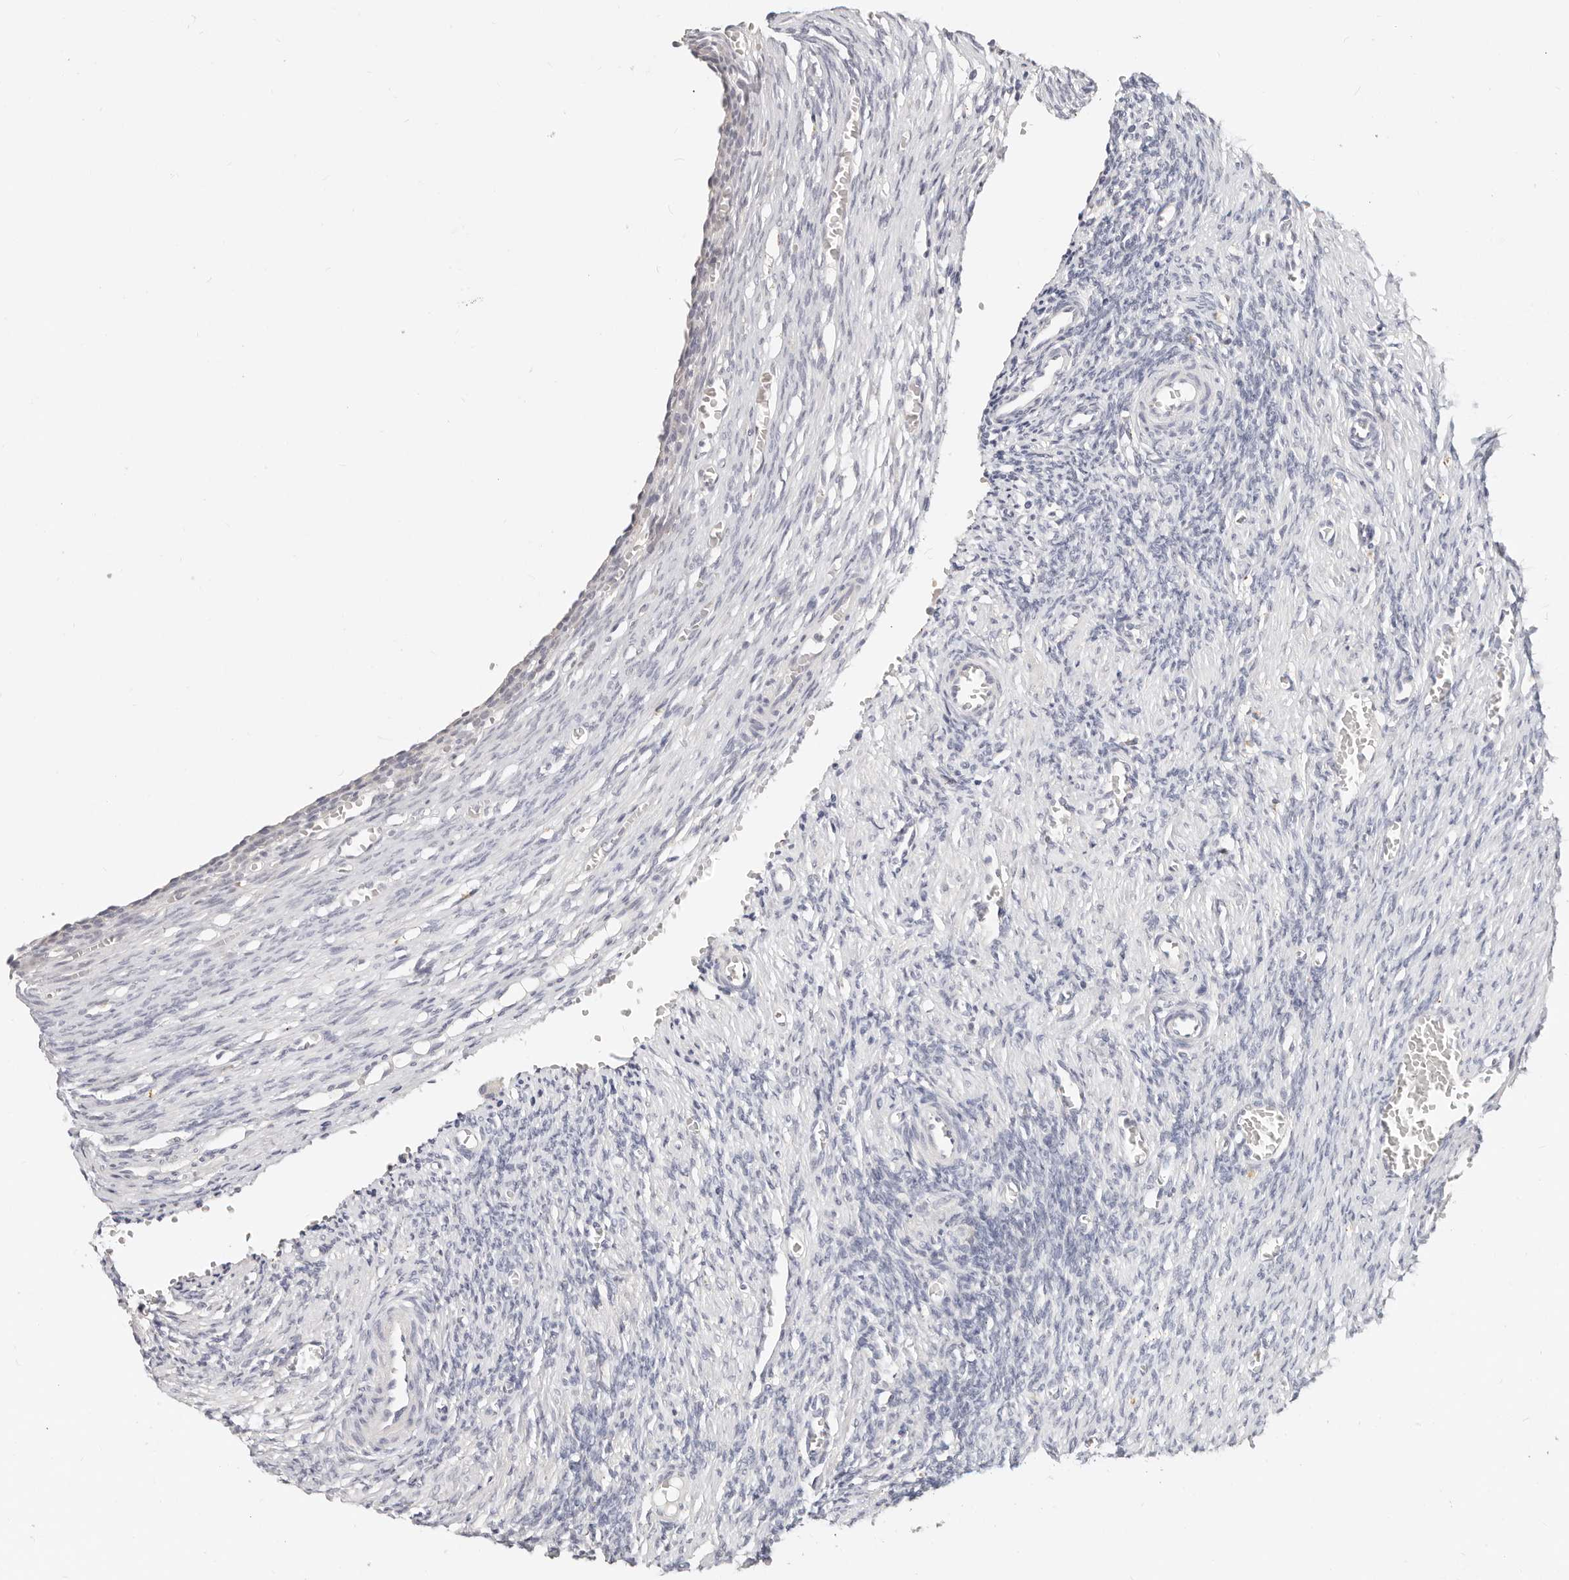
{"staining": {"intensity": "negative", "quantity": "none", "location": "none"}, "tissue": "ovary", "cell_type": "Follicle cells", "image_type": "normal", "snomed": [{"axis": "morphology", "description": "Normal tissue, NOS"}, {"axis": "topography", "description": "Ovary"}], "caption": "This micrograph is of unremarkable ovary stained with IHC to label a protein in brown with the nuclei are counter-stained blue. There is no positivity in follicle cells. (DAB IHC with hematoxylin counter stain).", "gene": "TMEM63B", "patient": {"sex": "female", "age": 27}}